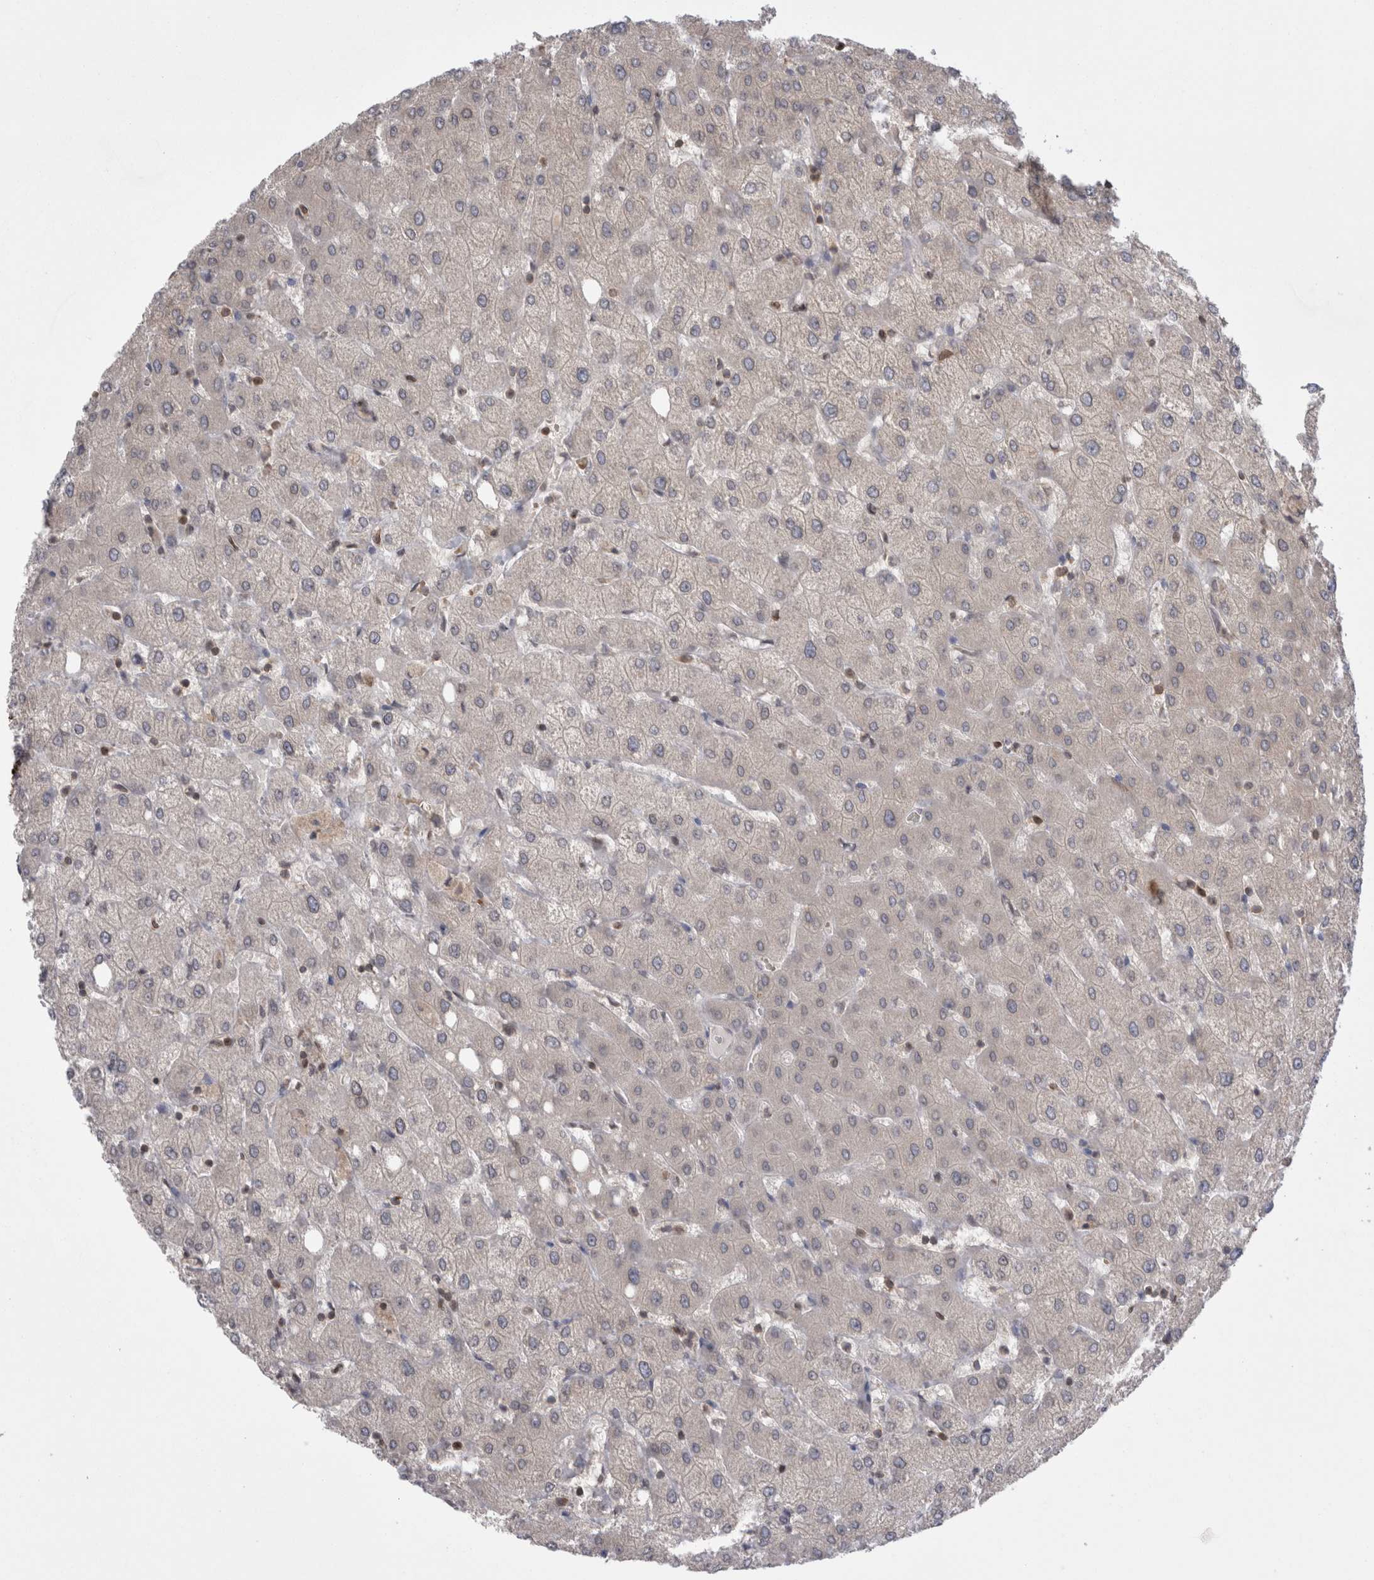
{"staining": {"intensity": "negative", "quantity": "none", "location": "none"}, "tissue": "liver", "cell_type": "Cholangiocytes", "image_type": "normal", "snomed": [{"axis": "morphology", "description": "Normal tissue, NOS"}, {"axis": "topography", "description": "Liver"}], "caption": "Immunohistochemistry (IHC) image of normal human liver stained for a protein (brown), which displays no staining in cholangiocytes. (Stains: DAB (3,3'-diaminobenzidine) immunohistochemistry (IHC) with hematoxylin counter stain, Microscopy: brightfield microscopy at high magnification).", "gene": "DARS2", "patient": {"sex": "female", "age": 54}}